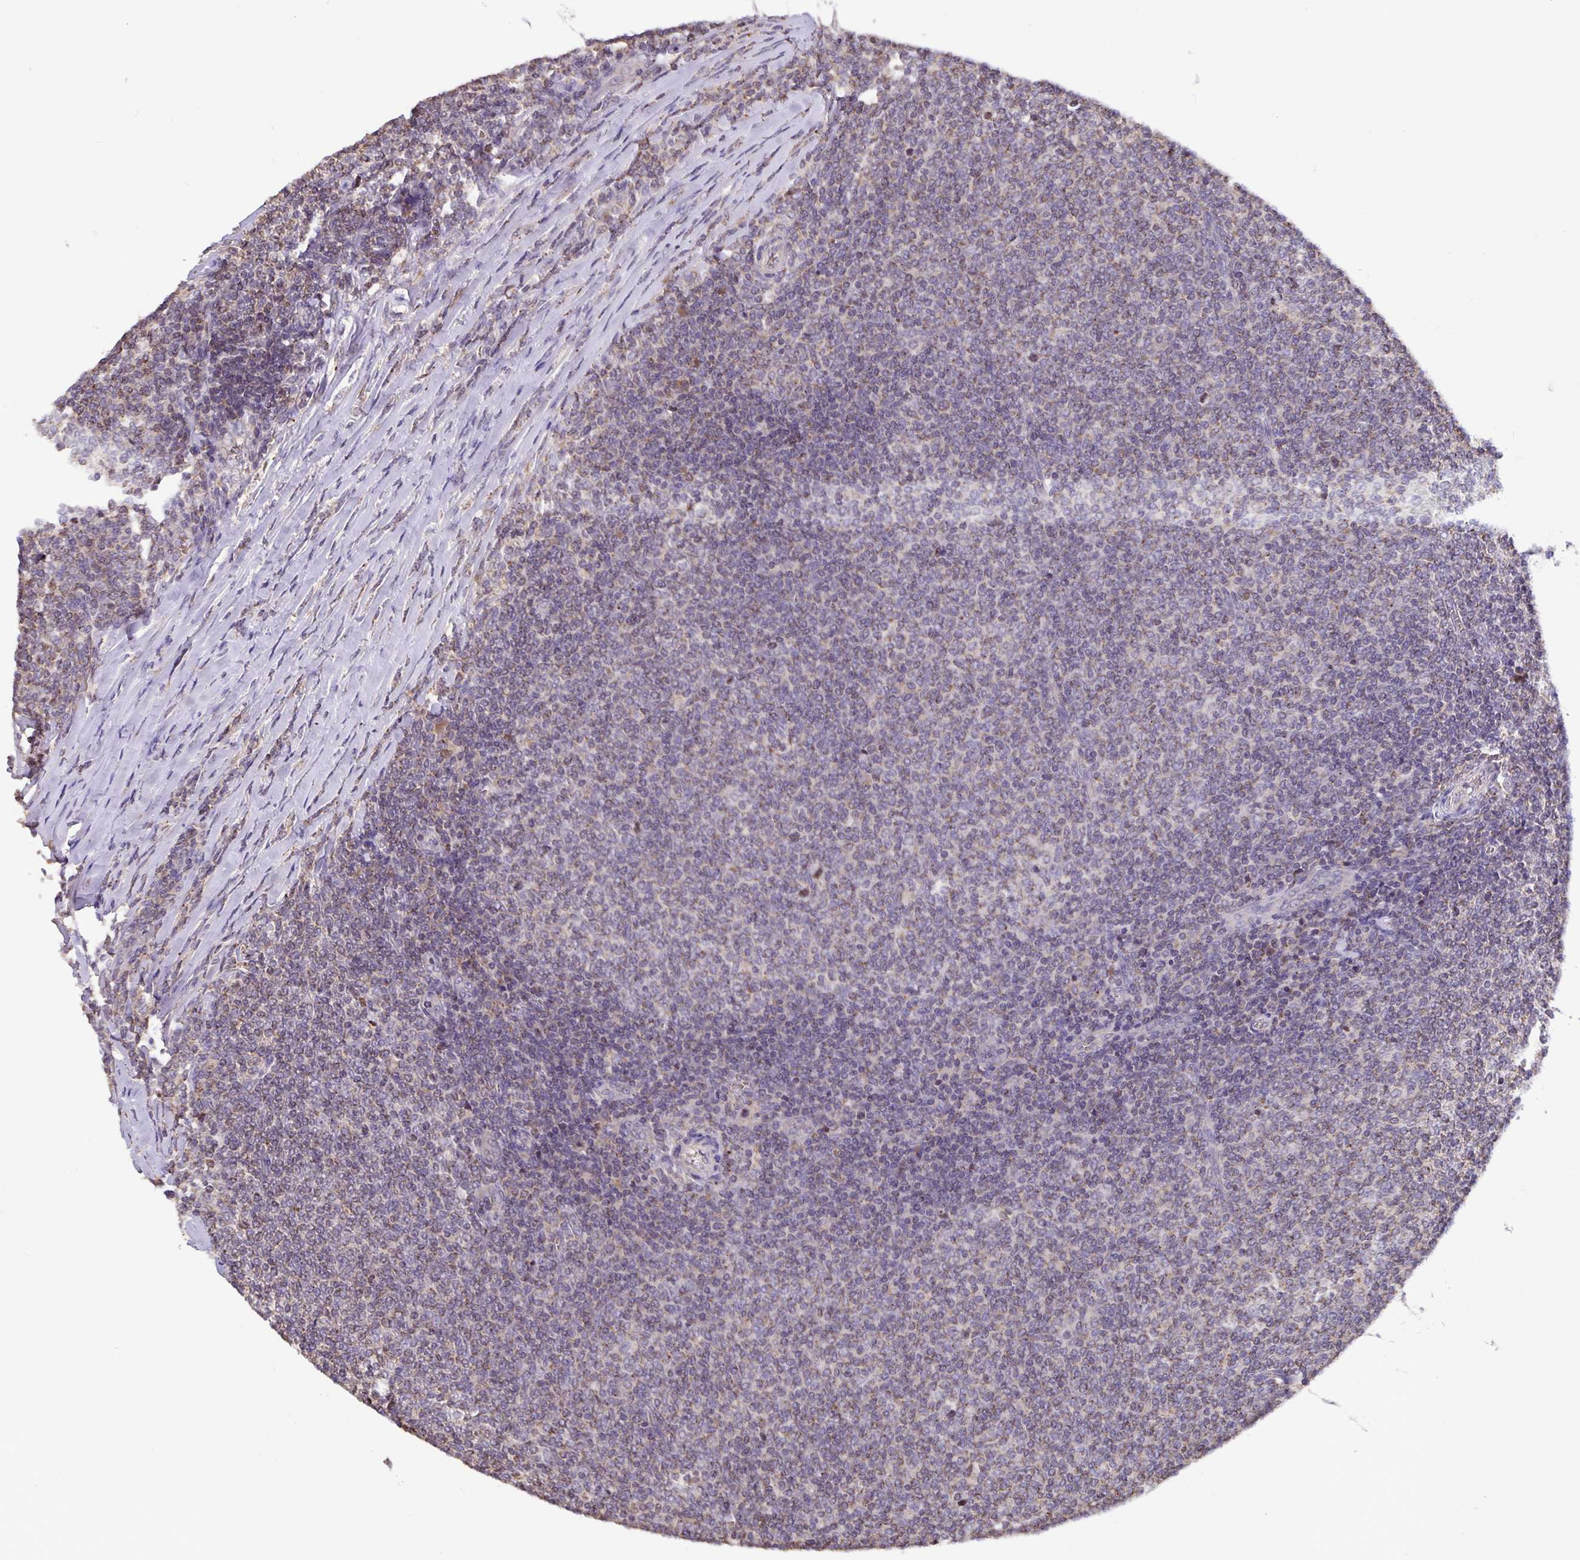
{"staining": {"intensity": "negative", "quantity": "none", "location": "none"}, "tissue": "lymphoma", "cell_type": "Tumor cells", "image_type": "cancer", "snomed": [{"axis": "morphology", "description": "Malignant lymphoma, non-Hodgkin's type, Low grade"}, {"axis": "topography", "description": "Lymph node"}], "caption": "There is no significant positivity in tumor cells of lymphoma.", "gene": "TMEM71", "patient": {"sex": "male", "age": 52}}